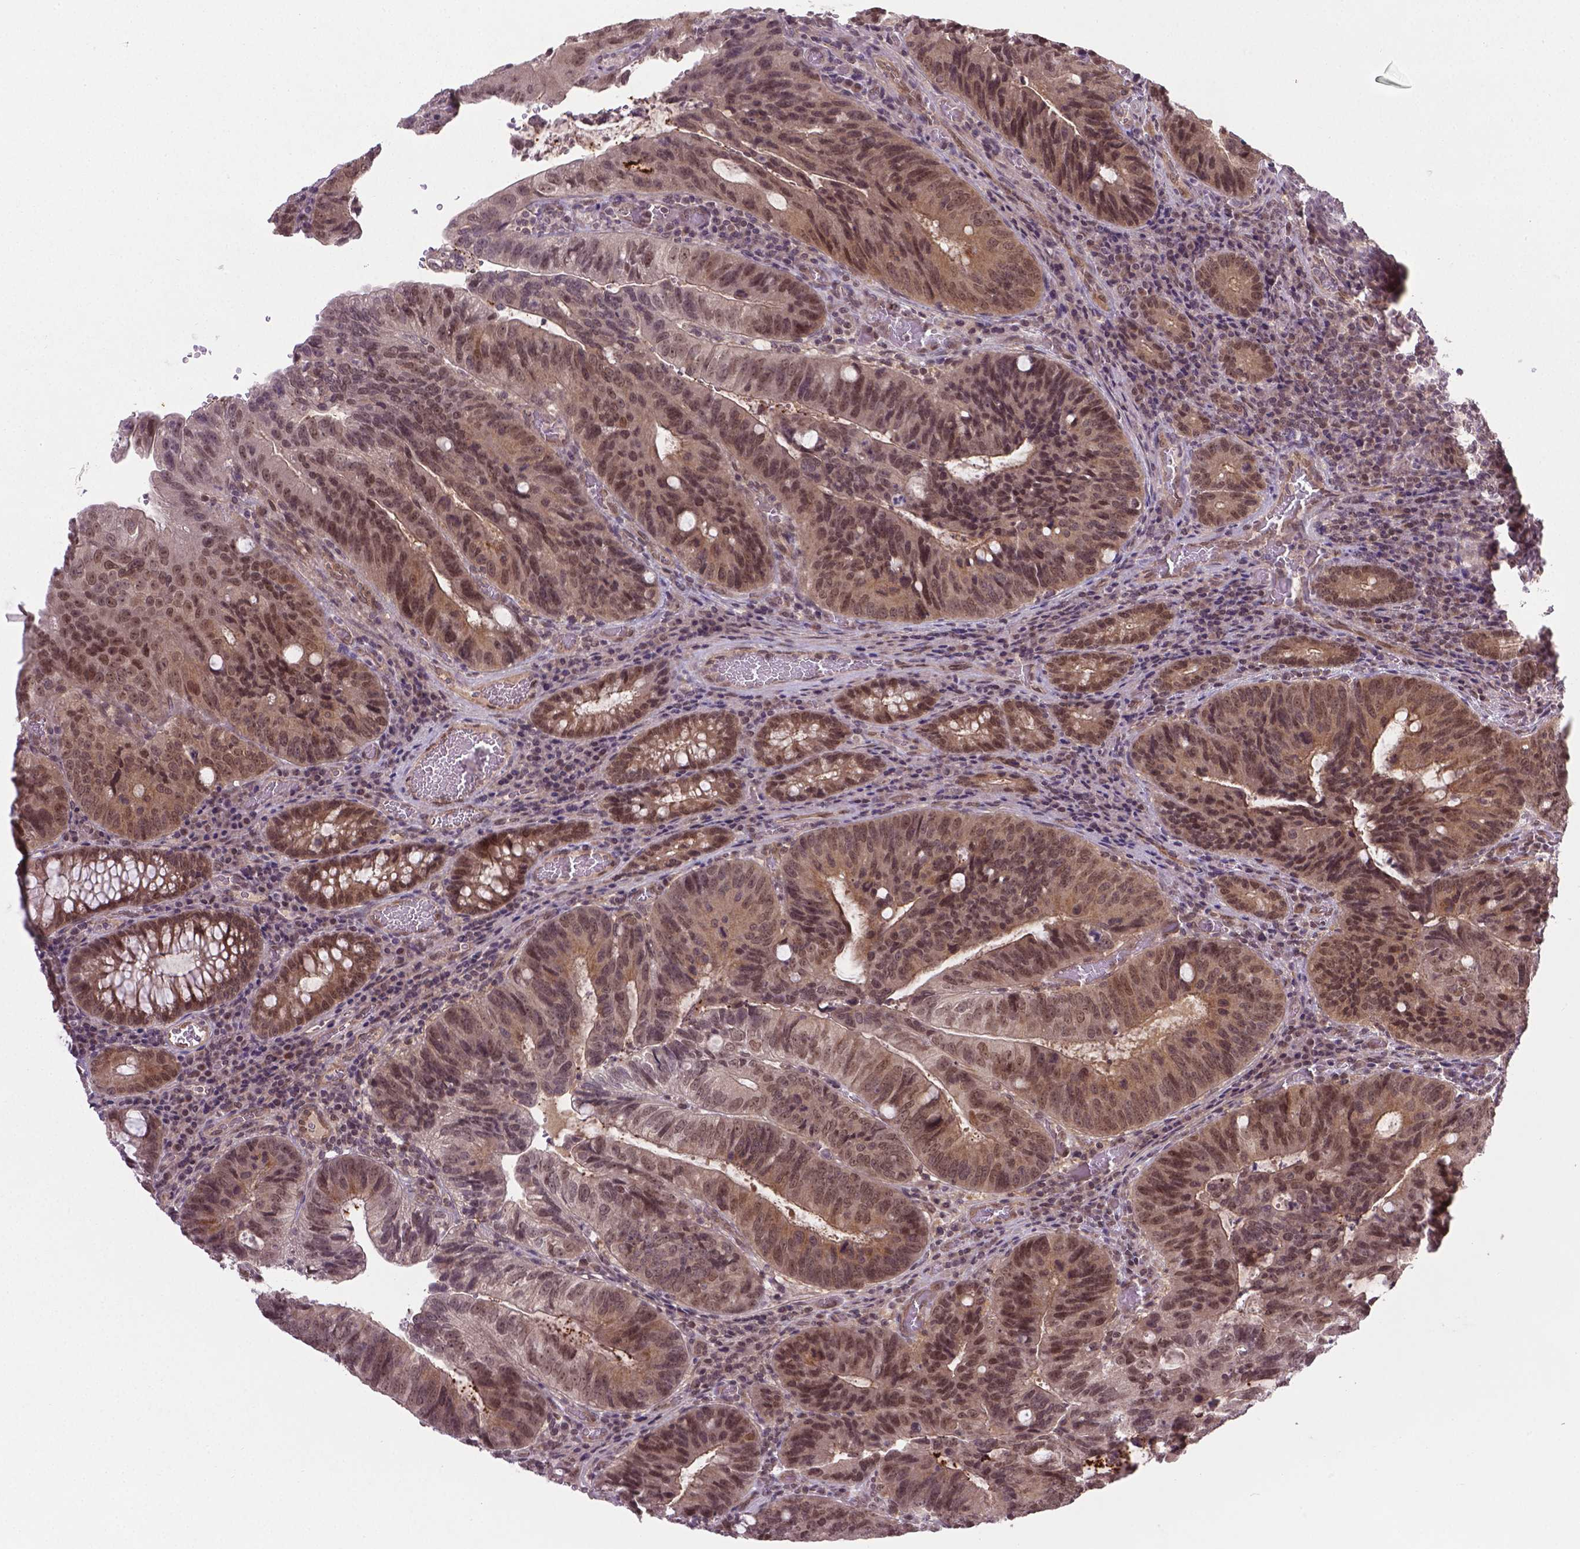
{"staining": {"intensity": "moderate", "quantity": "25%-75%", "location": "cytoplasmic/membranous,nuclear"}, "tissue": "colorectal cancer", "cell_type": "Tumor cells", "image_type": "cancer", "snomed": [{"axis": "morphology", "description": "Adenocarcinoma, NOS"}, {"axis": "topography", "description": "Colon"}], "caption": "Immunohistochemical staining of human adenocarcinoma (colorectal) reveals medium levels of moderate cytoplasmic/membranous and nuclear protein expression in approximately 25%-75% of tumor cells.", "gene": "ANKRD54", "patient": {"sex": "male", "age": 67}}